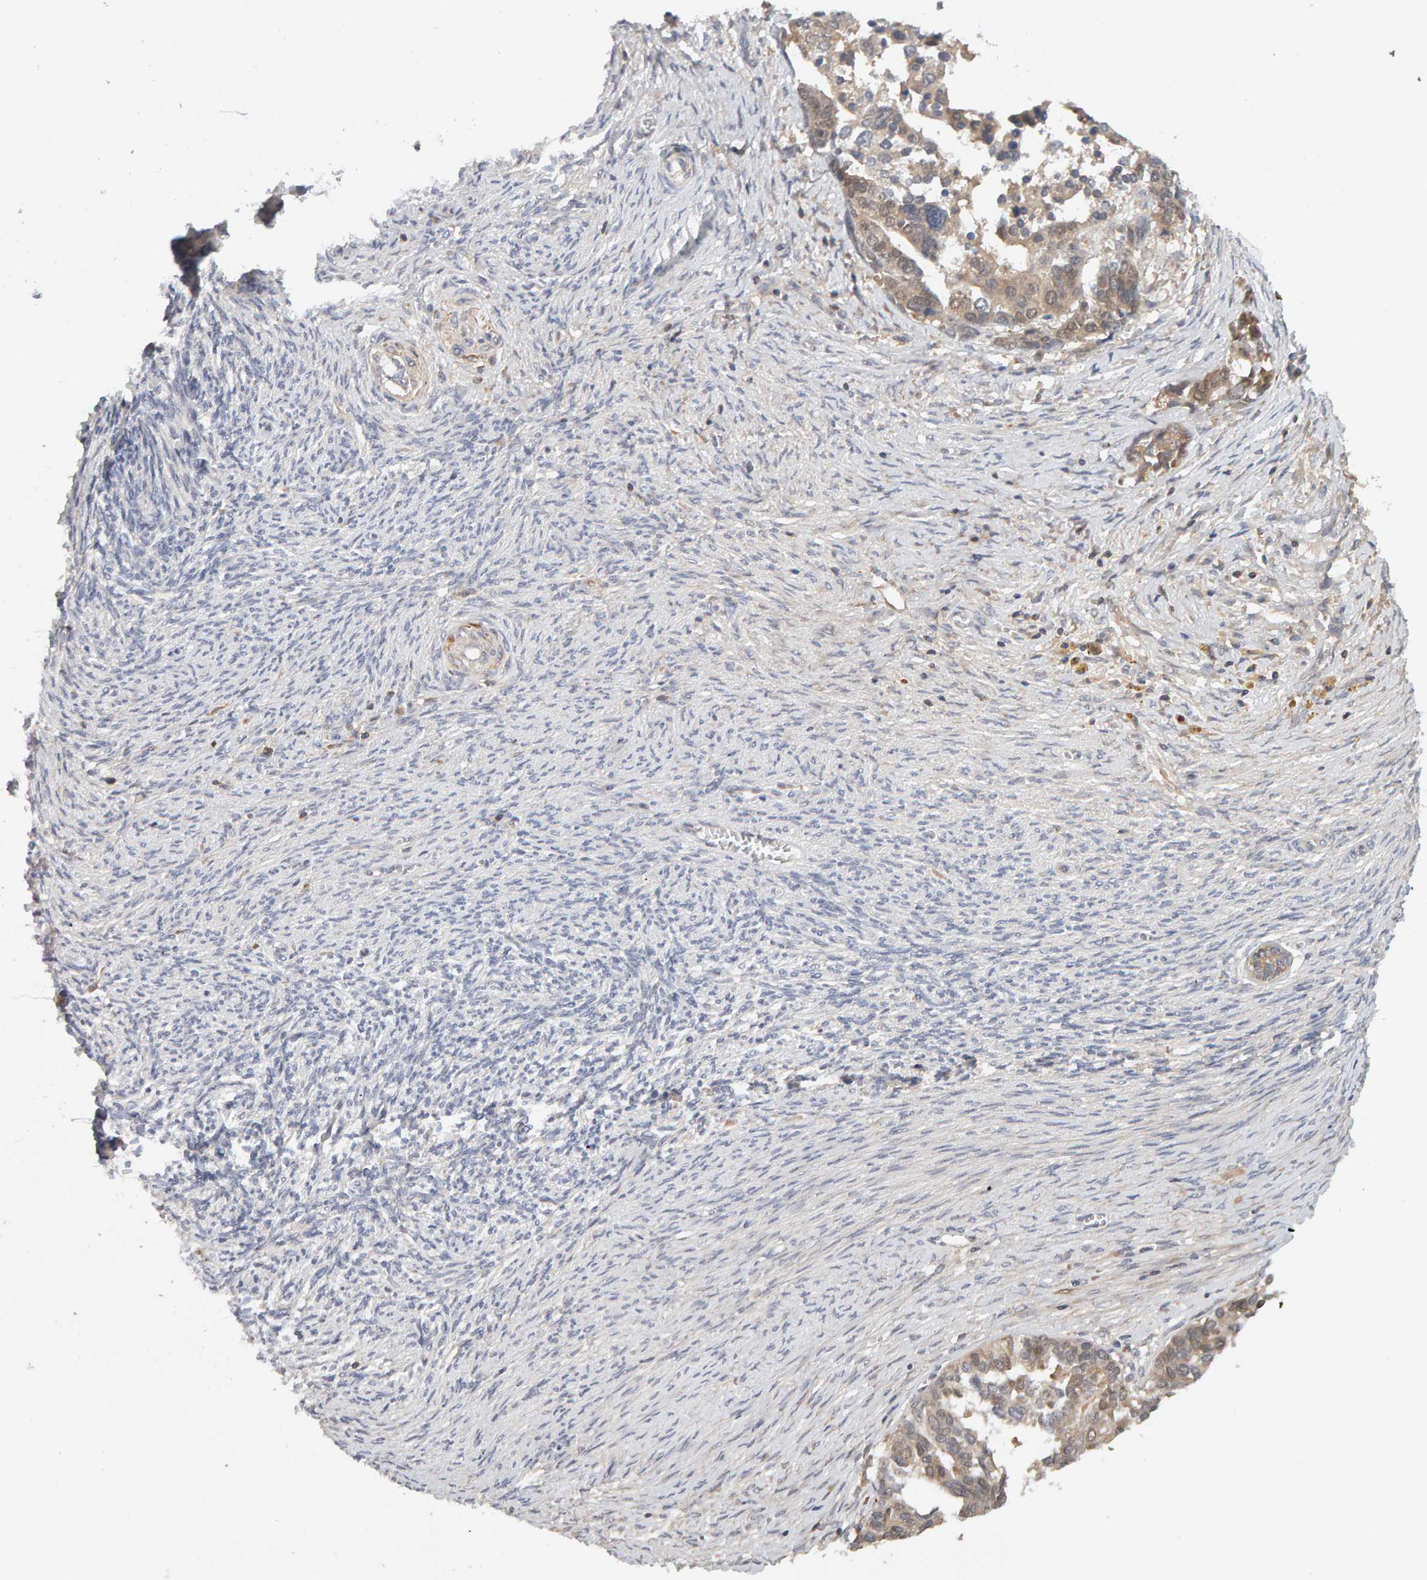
{"staining": {"intensity": "weak", "quantity": ">75%", "location": "cytoplasmic/membranous"}, "tissue": "ovarian cancer", "cell_type": "Tumor cells", "image_type": "cancer", "snomed": [{"axis": "morphology", "description": "Cystadenocarcinoma, serous, NOS"}, {"axis": "topography", "description": "Ovary"}], "caption": "IHC micrograph of human serous cystadenocarcinoma (ovarian) stained for a protein (brown), which reveals low levels of weak cytoplasmic/membranous staining in approximately >75% of tumor cells.", "gene": "NUDCD1", "patient": {"sex": "female", "age": 44}}